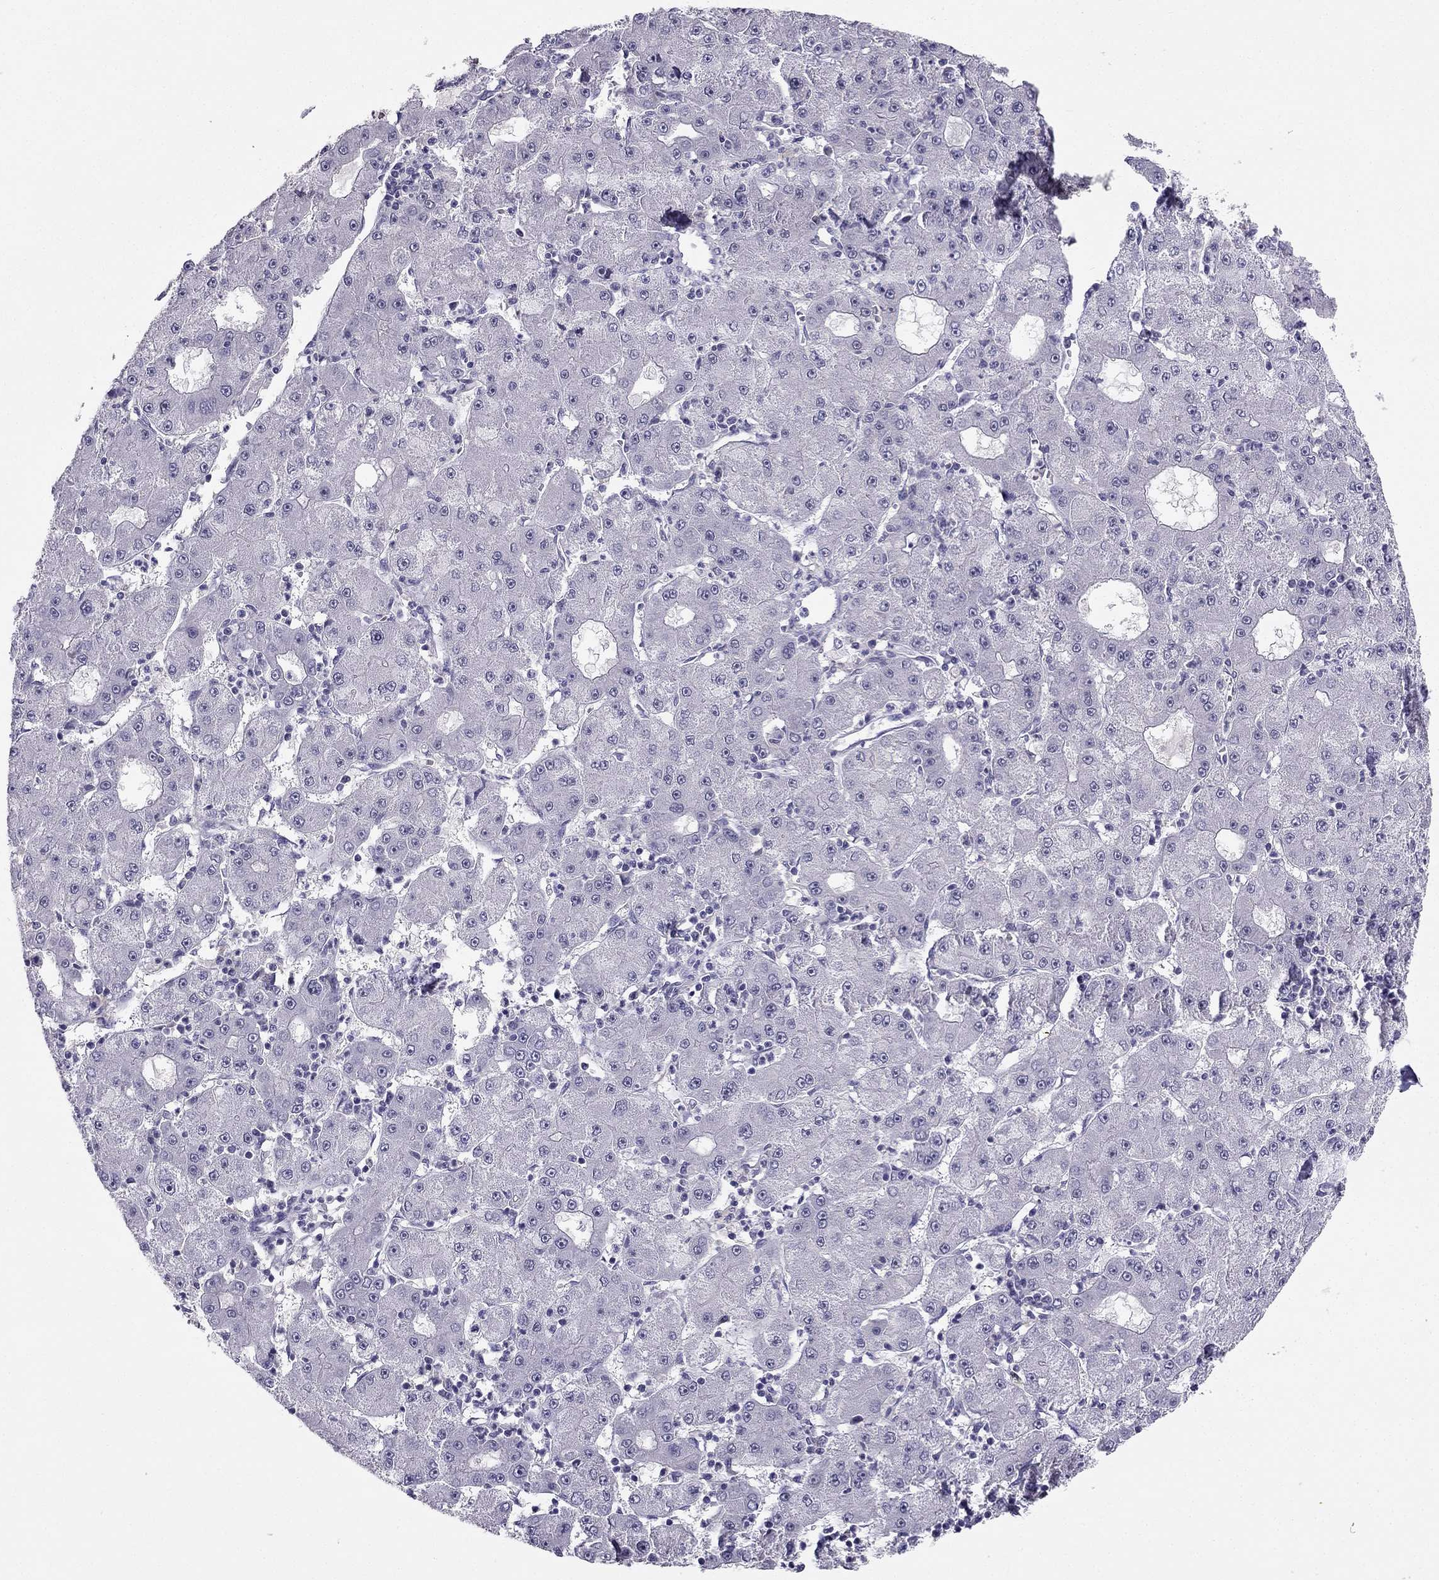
{"staining": {"intensity": "negative", "quantity": "none", "location": "none"}, "tissue": "liver cancer", "cell_type": "Tumor cells", "image_type": "cancer", "snomed": [{"axis": "morphology", "description": "Carcinoma, Hepatocellular, NOS"}, {"axis": "topography", "description": "Liver"}], "caption": "The IHC micrograph has no significant expression in tumor cells of liver cancer (hepatocellular carcinoma) tissue.", "gene": "LMTK3", "patient": {"sex": "male", "age": 73}}